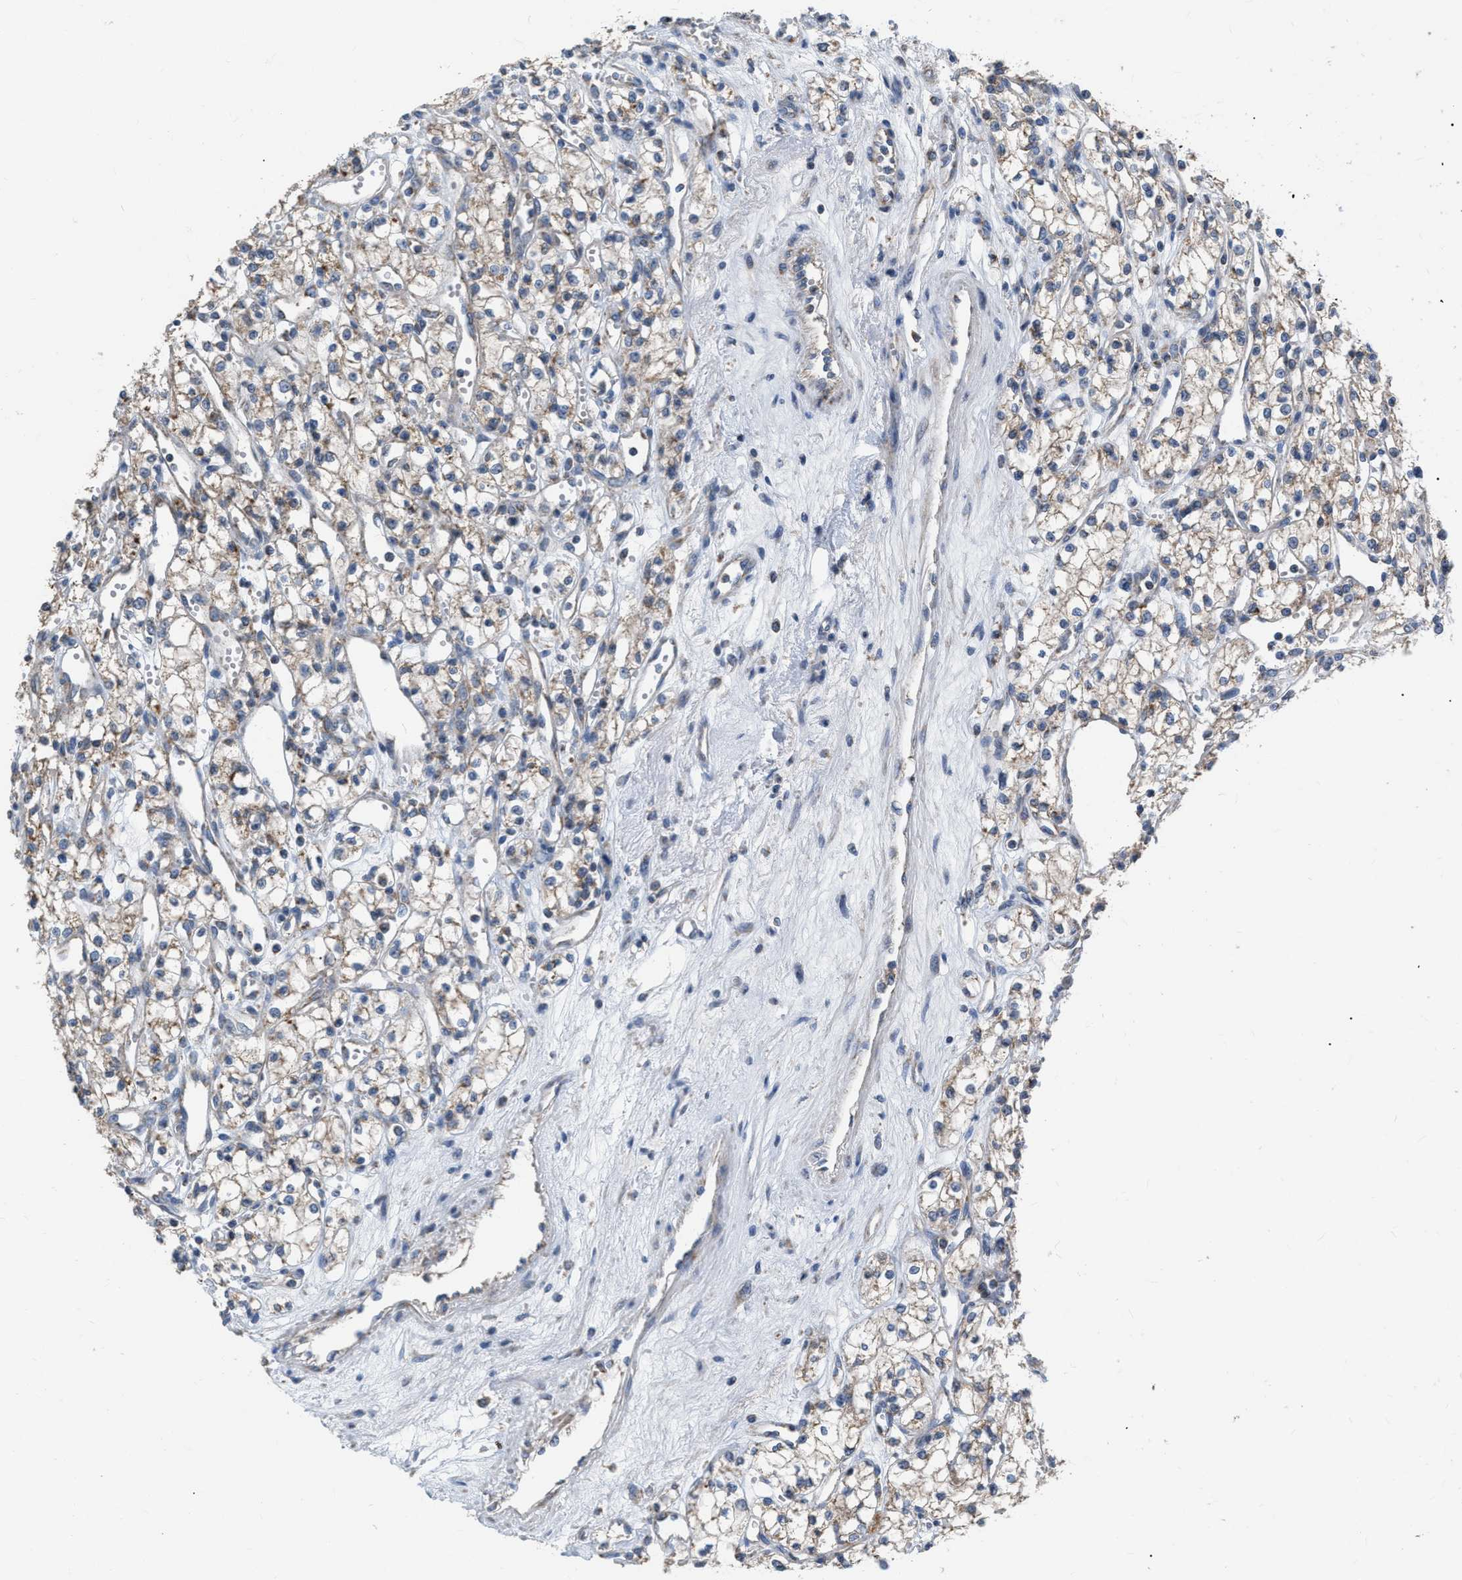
{"staining": {"intensity": "weak", "quantity": ">75%", "location": "cytoplasmic/membranous"}, "tissue": "renal cancer", "cell_type": "Tumor cells", "image_type": "cancer", "snomed": [{"axis": "morphology", "description": "Adenocarcinoma, NOS"}, {"axis": "topography", "description": "Kidney"}], "caption": "Renal cancer (adenocarcinoma) stained for a protein shows weak cytoplasmic/membranous positivity in tumor cells.", "gene": "DDX56", "patient": {"sex": "male", "age": 59}}